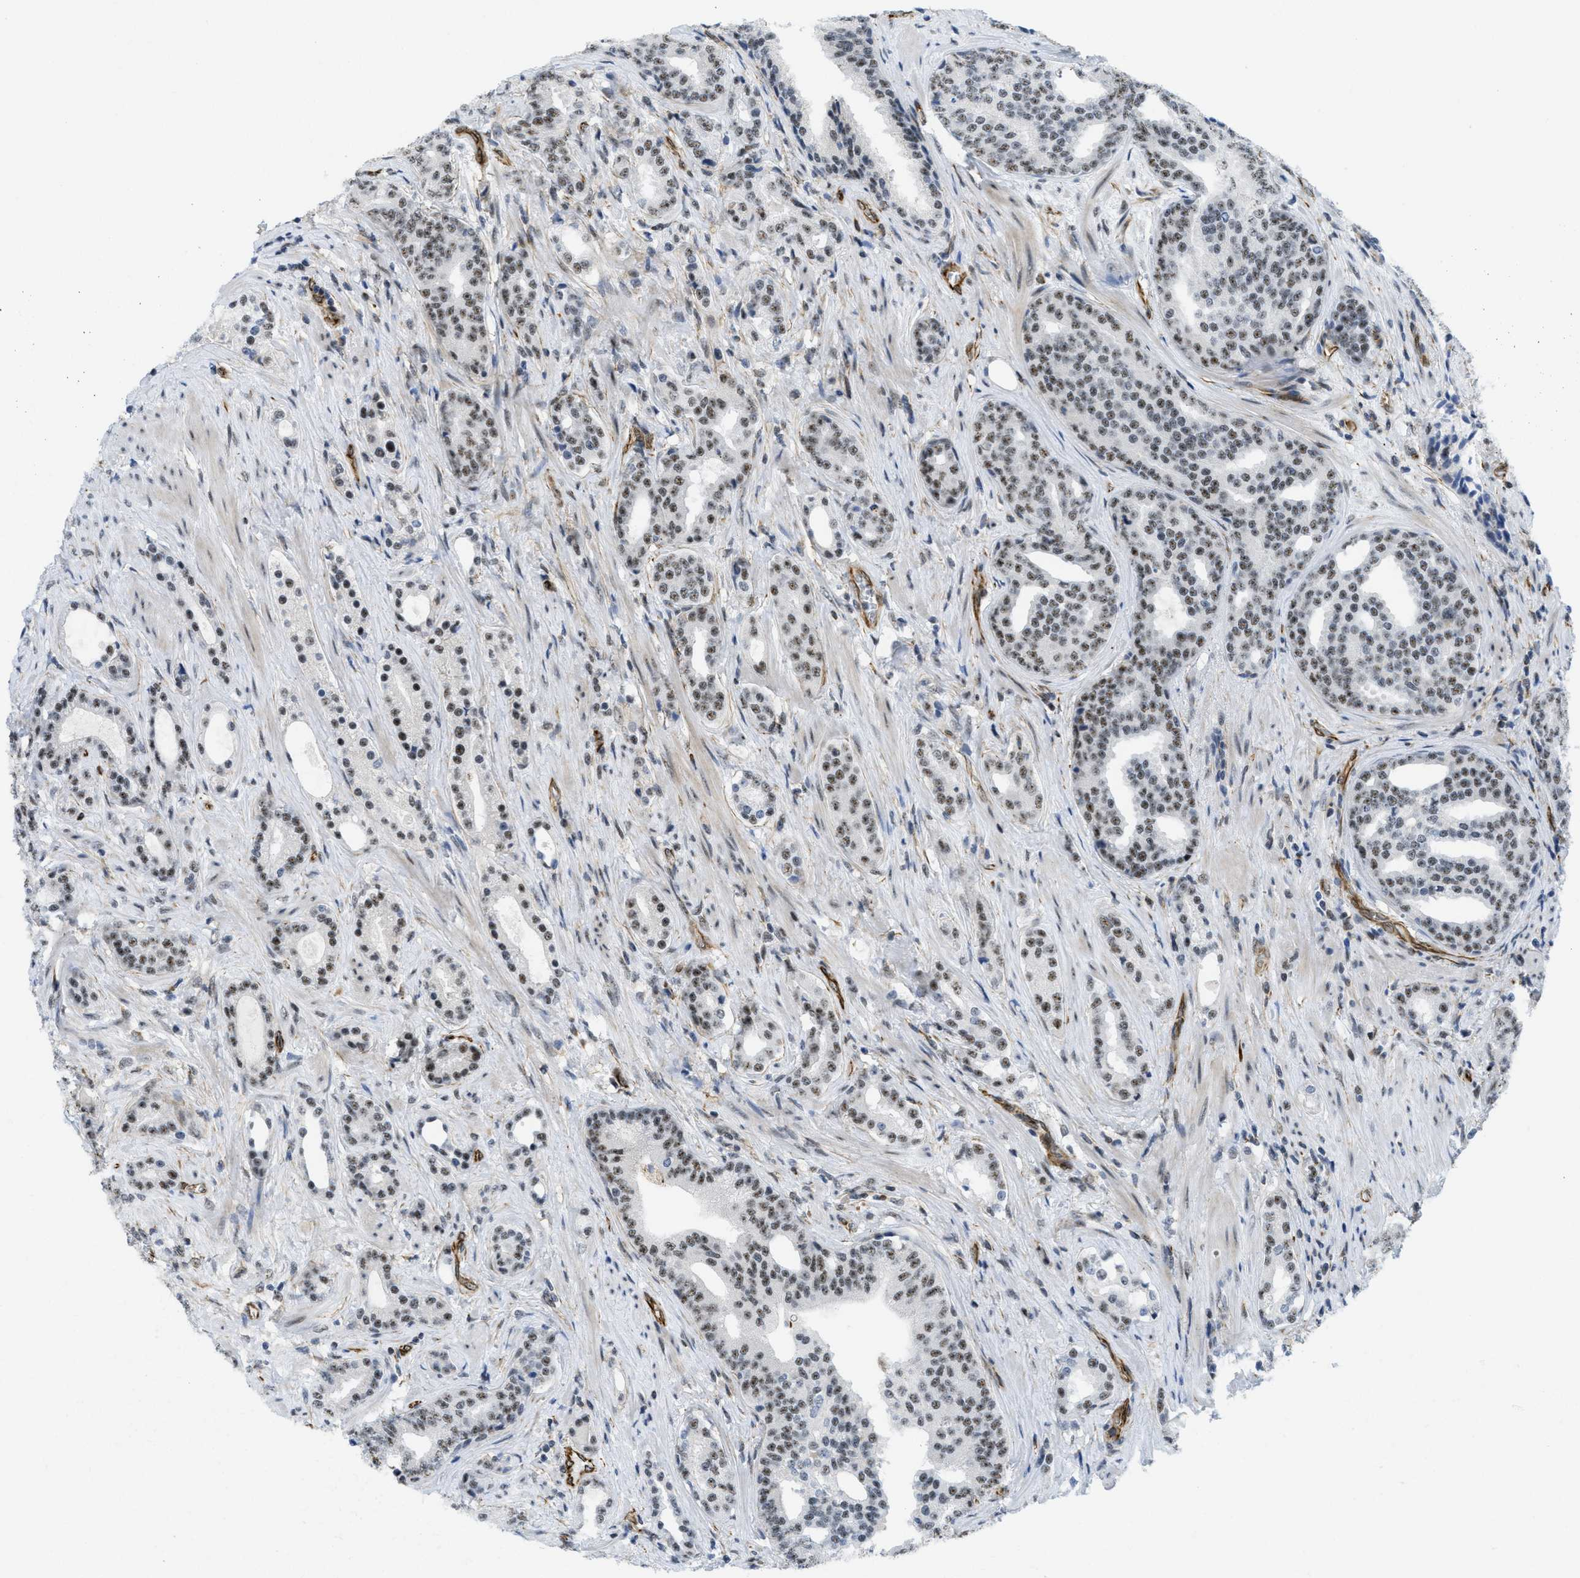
{"staining": {"intensity": "moderate", "quantity": ">75%", "location": "nuclear"}, "tissue": "prostate cancer", "cell_type": "Tumor cells", "image_type": "cancer", "snomed": [{"axis": "morphology", "description": "Adenocarcinoma, High grade"}, {"axis": "topography", "description": "Prostate"}], "caption": "Immunohistochemical staining of prostate high-grade adenocarcinoma reveals medium levels of moderate nuclear protein positivity in approximately >75% of tumor cells. The staining was performed using DAB, with brown indicating positive protein expression. Nuclei are stained blue with hematoxylin.", "gene": "LRRC8B", "patient": {"sex": "male", "age": 71}}